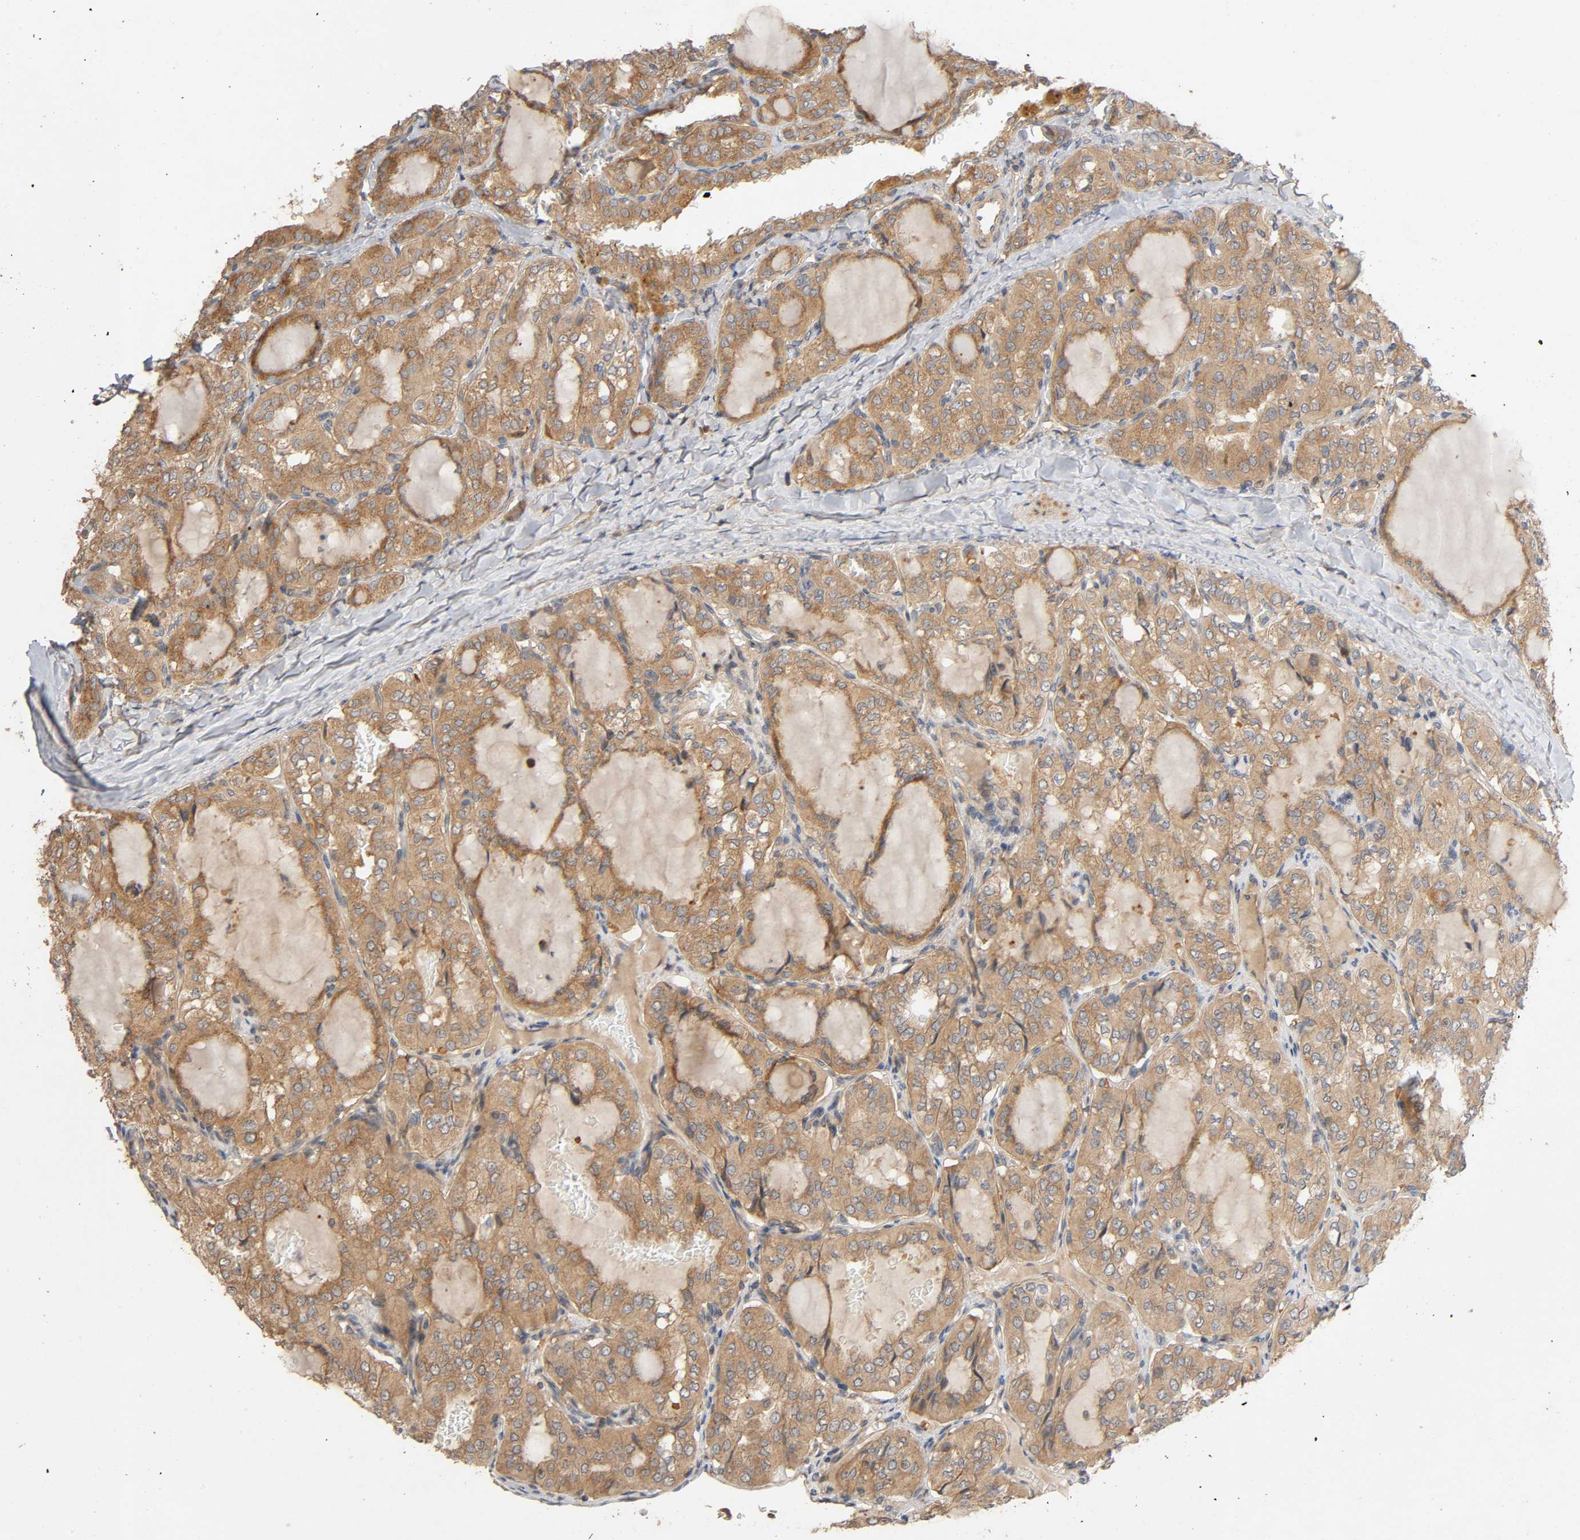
{"staining": {"intensity": "moderate", "quantity": ">75%", "location": "cytoplasmic/membranous"}, "tissue": "thyroid cancer", "cell_type": "Tumor cells", "image_type": "cancer", "snomed": [{"axis": "morphology", "description": "Papillary adenocarcinoma, NOS"}, {"axis": "topography", "description": "Thyroid gland"}], "caption": "Protein staining shows moderate cytoplasmic/membranous expression in about >75% of tumor cells in papillary adenocarcinoma (thyroid). The staining was performed using DAB (3,3'-diaminobenzidine), with brown indicating positive protein expression. Nuclei are stained blue with hematoxylin.", "gene": "SGSM1", "patient": {"sex": "male", "age": 20}}